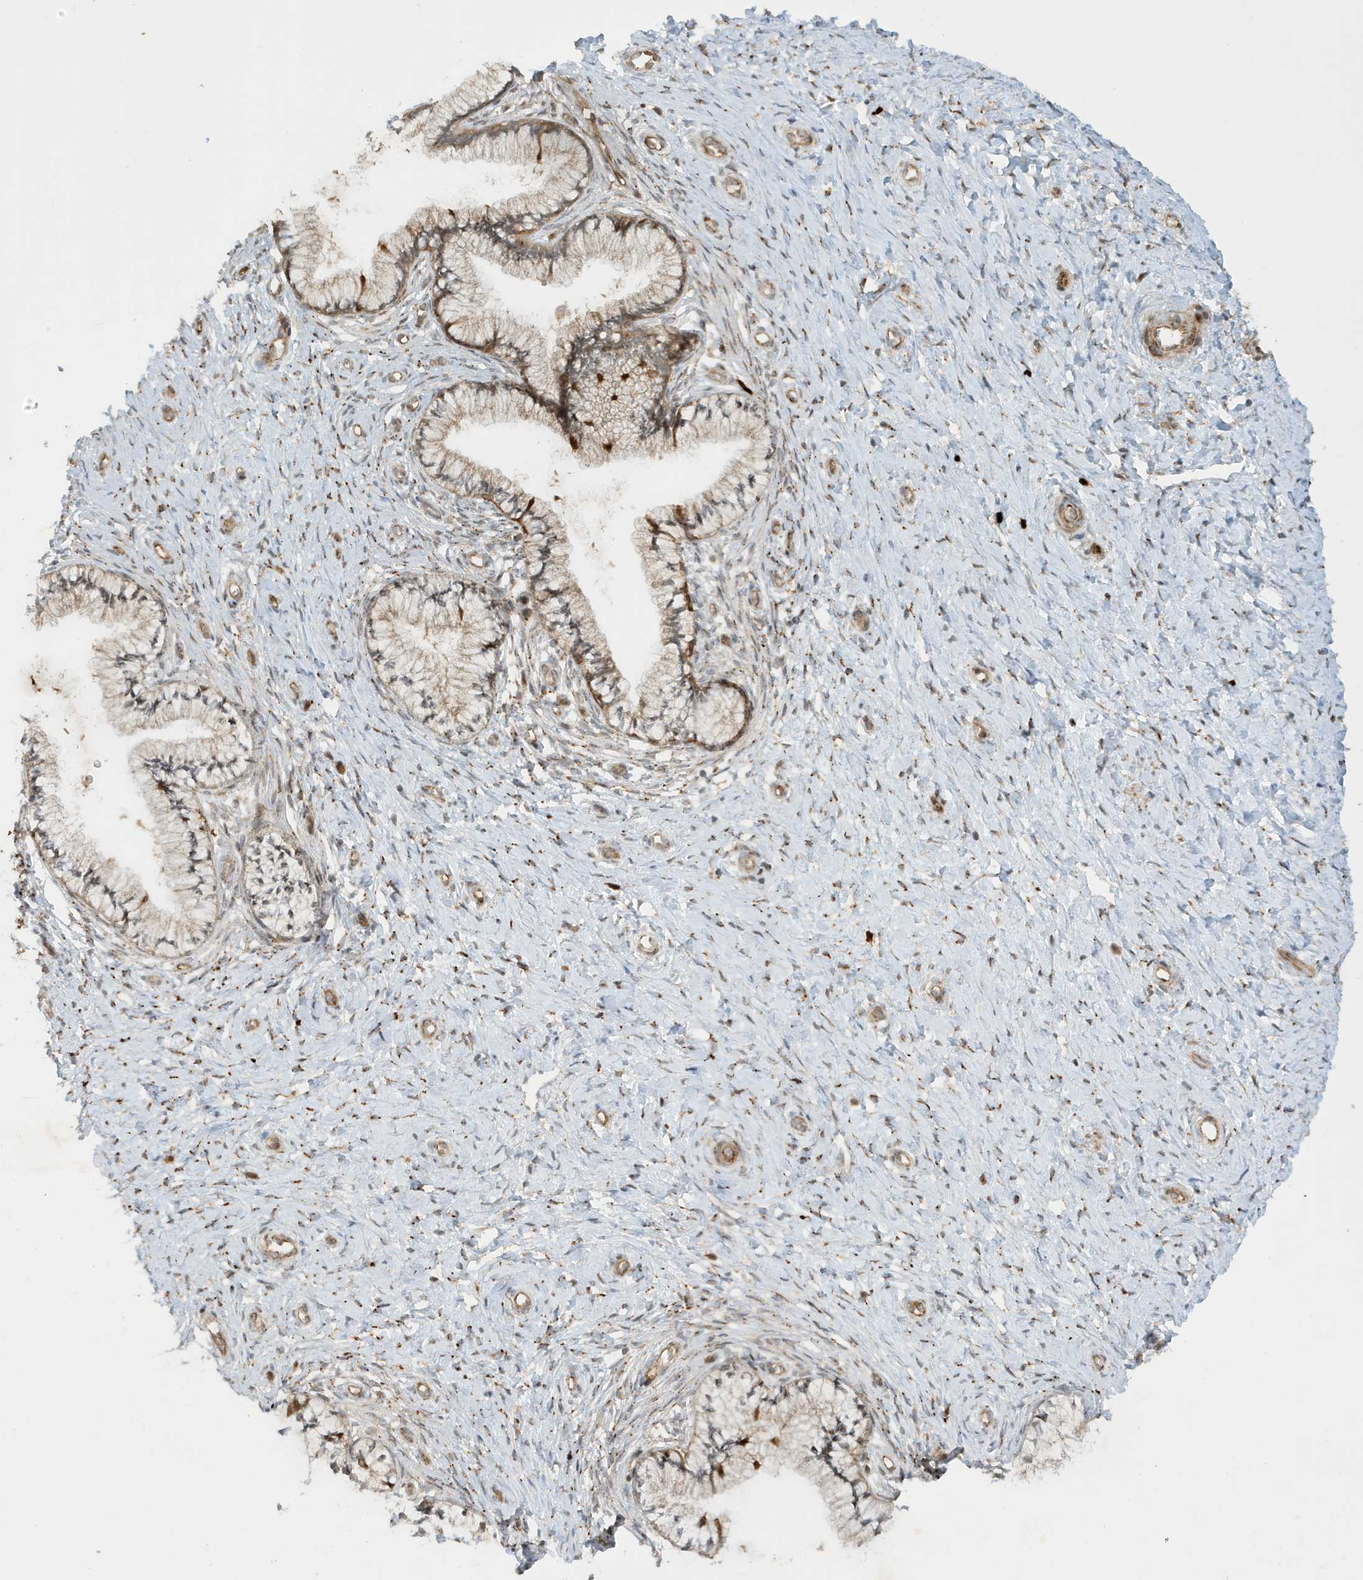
{"staining": {"intensity": "moderate", "quantity": ">75%", "location": "cytoplasmic/membranous"}, "tissue": "cervix", "cell_type": "Glandular cells", "image_type": "normal", "snomed": [{"axis": "morphology", "description": "Normal tissue, NOS"}, {"axis": "topography", "description": "Cervix"}], "caption": "The photomicrograph reveals a brown stain indicating the presence of a protein in the cytoplasmic/membranous of glandular cells in cervix. (Brightfield microscopy of DAB IHC at high magnification).", "gene": "IFT57", "patient": {"sex": "female", "age": 36}}